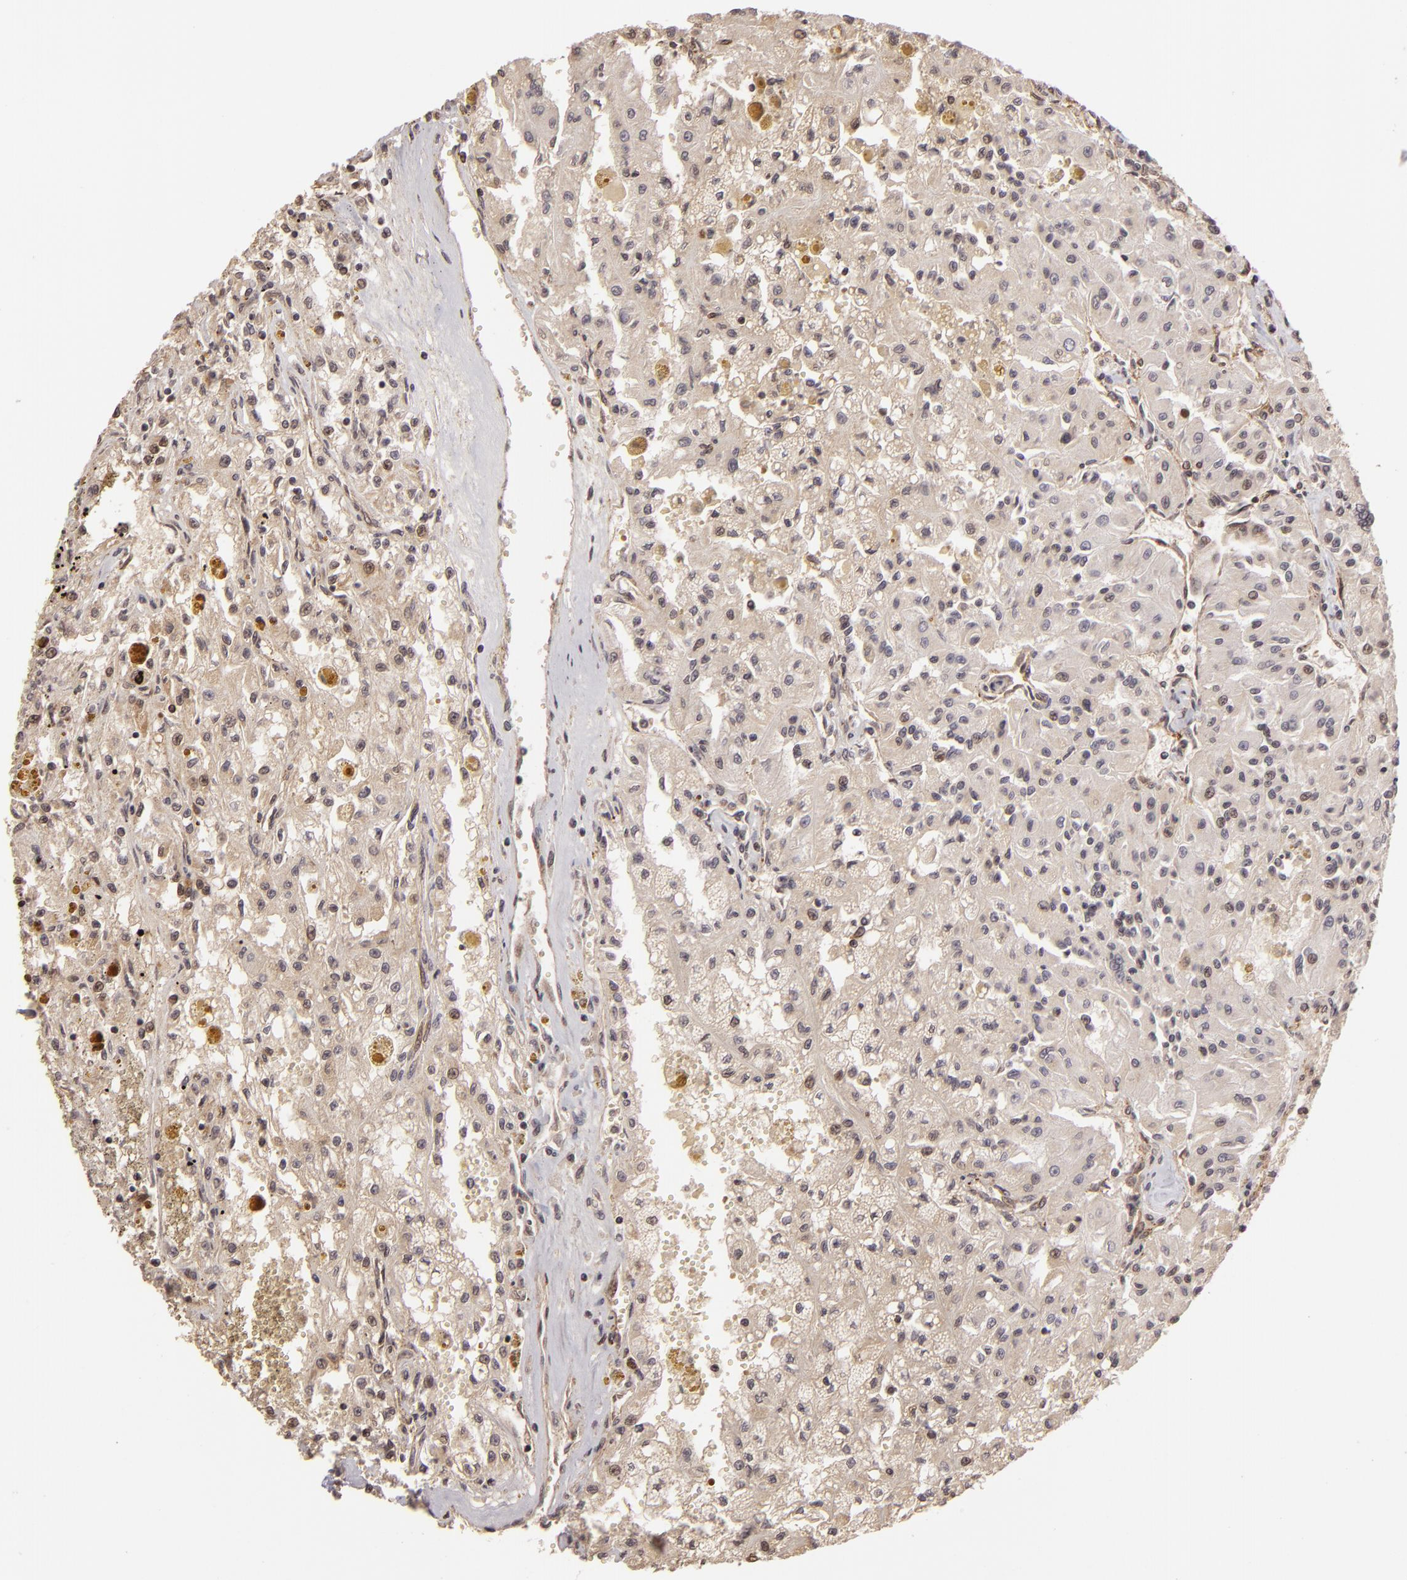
{"staining": {"intensity": "weak", "quantity": "25%-75%", "location": "nuclear"}, "tissue": "renal cancer", "cell_type": "Tumor cells", "image_type": "cancer", "snomed": [{"axis": "morphology", "description": "Adenocarcinoma, NOS"}, {"axis": "topography", "description": "Kidney"}], "caption": "Immunohistochemical staining of renal adenocarcinoma reveals weak nuclear protein staining in approximately 25%-75% of tumor cells.", "gene": "ZBTB33", "patient": {"sex": "male", "age": 78}}